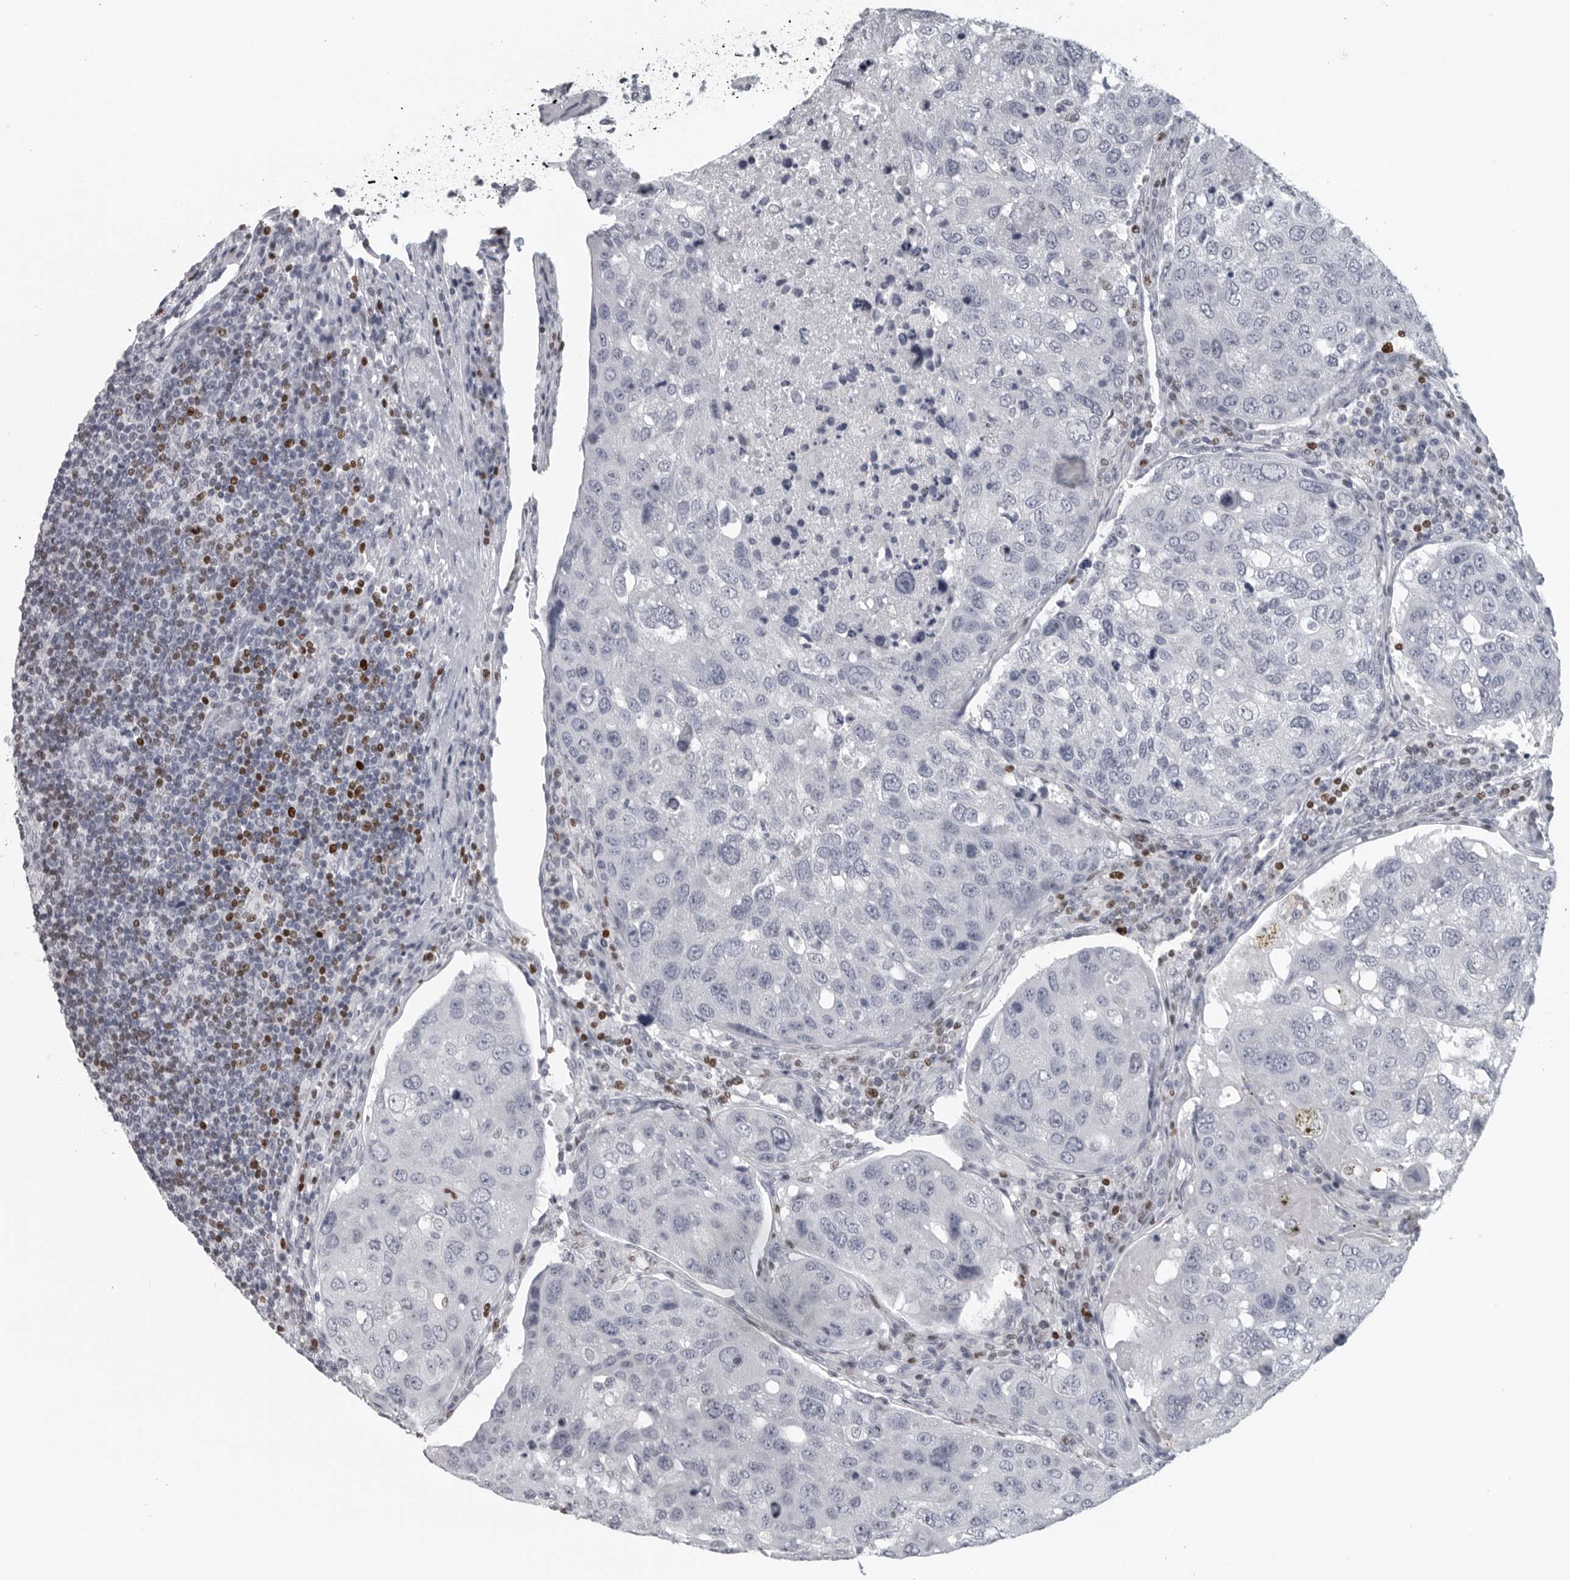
{"staining": {"intensity": "negative", "quantity": "none", "location": "none"}, "tissue": "urothelial cancer", "cell_type": "Tumor cells", "image_type": "cancer", "snomed": [{"axis": "morphology", "description": "Urothelial carcinoma, High grade"}, {"axis": "topography", "description": "Lymph node"}, {"axis": "topography", "description": "Urinary bladder"}], "caption": "DAB immunohistochemical staining of human urothelial cancer reveals no significant staining in tumor cells. The staining is performed using DAB (3,3'-diaminobenzidine) brown chromogen with nuclei counter-stained in using hematoxylin.", "gene": "SATB2", "patient": {"sex": "male", "age": 51}}